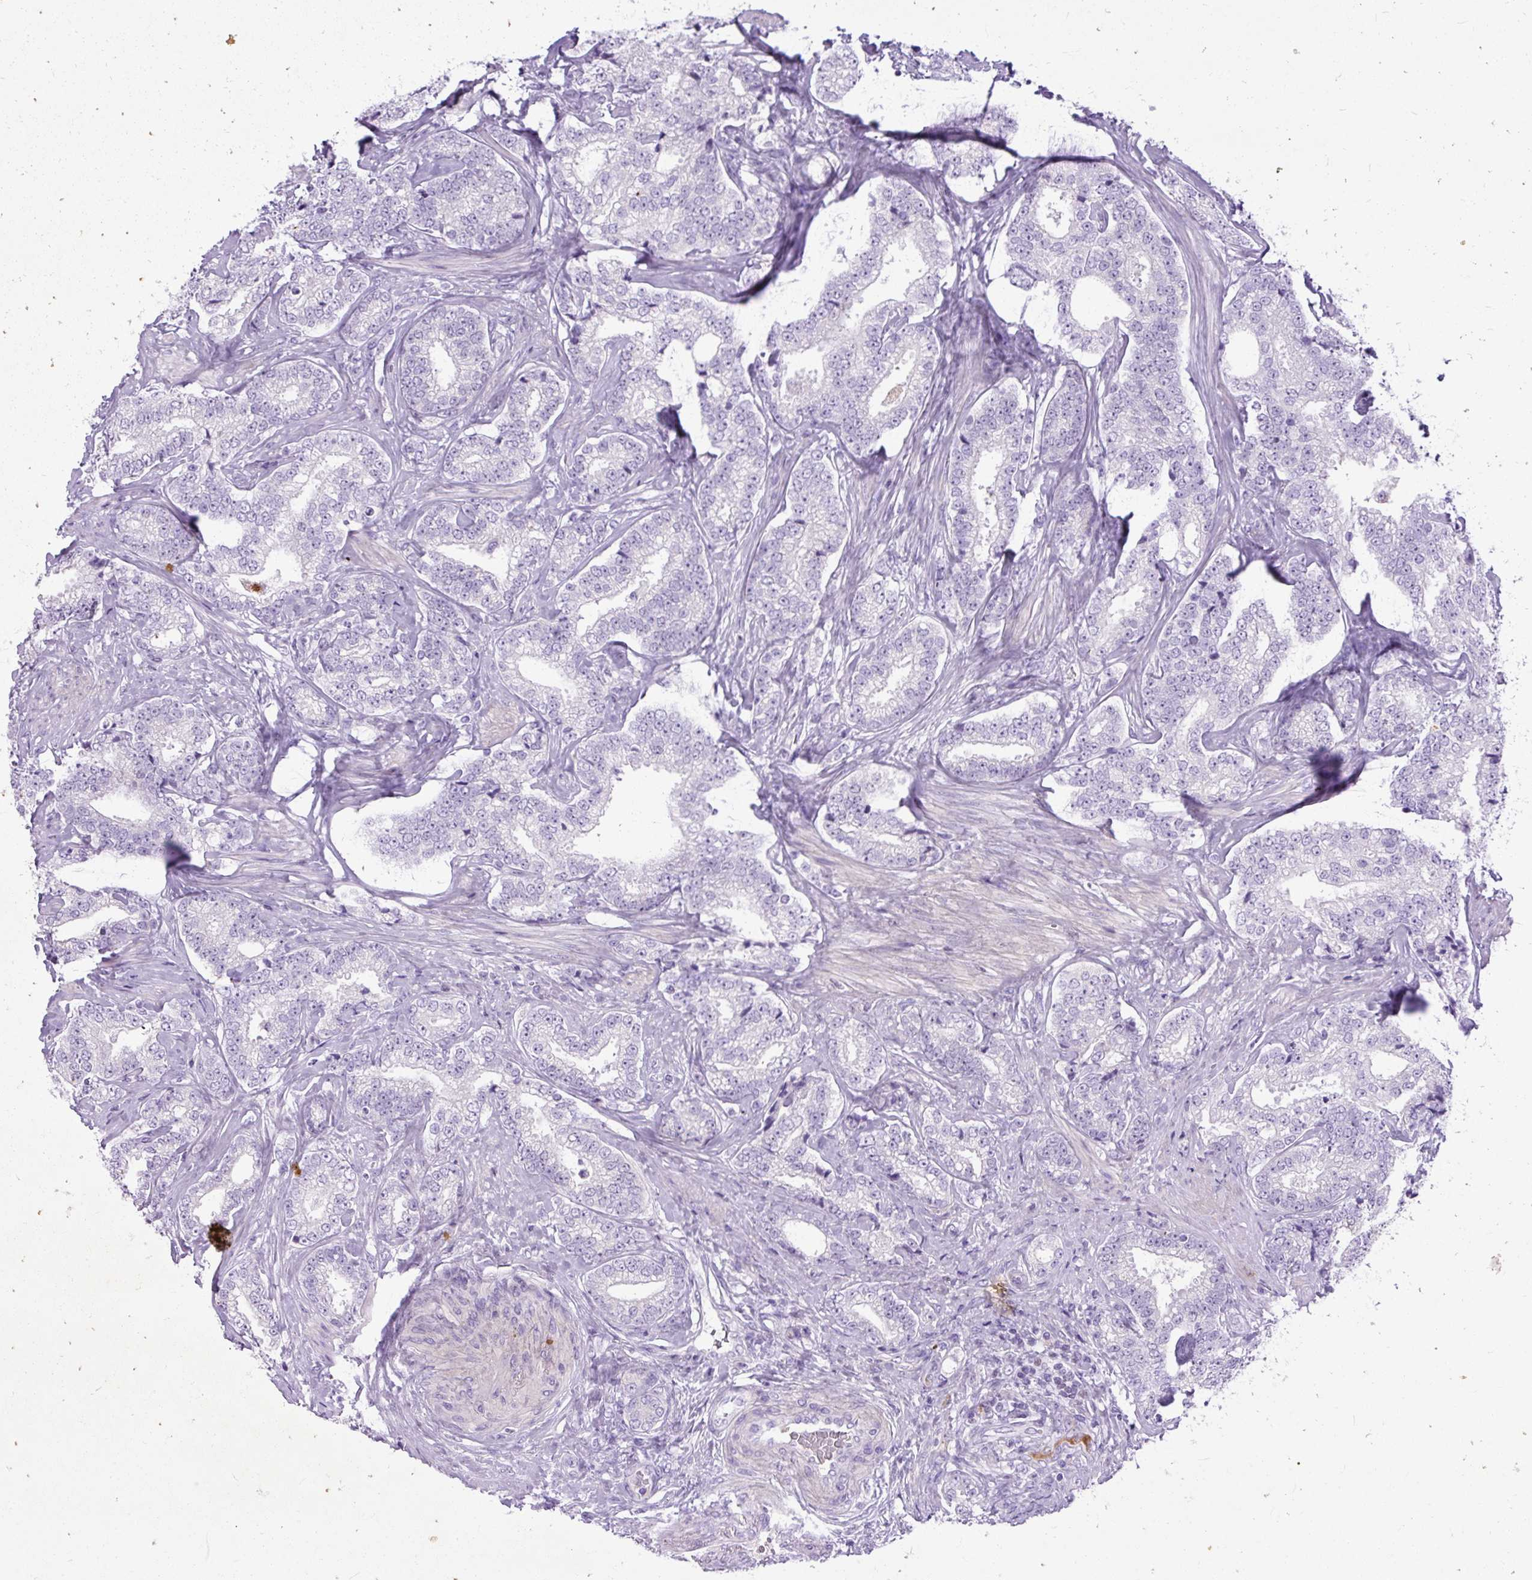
{"staining": {"intensity": "negative", "quantity": "none", "location": "none"}, "tissue": "prostate cancer", "cell_type": "Tumor cells", "image_type": "cancer", "snomed": [{"axis": "morphology", "description": "Adenocarcinoma, Low grade"}, {"axis": "topography", "description": "Prostate"}], "caption": "This micrograph is of prostate cancer (adenocarcinoma (low-grade)) stained with immunohistochemistry to label a protein in brown with the nuclei are counter-stained blue. There is no positivity in tumor cells.", "gene": "SPC24", "patient": {"sex": "male", "age": 63}}